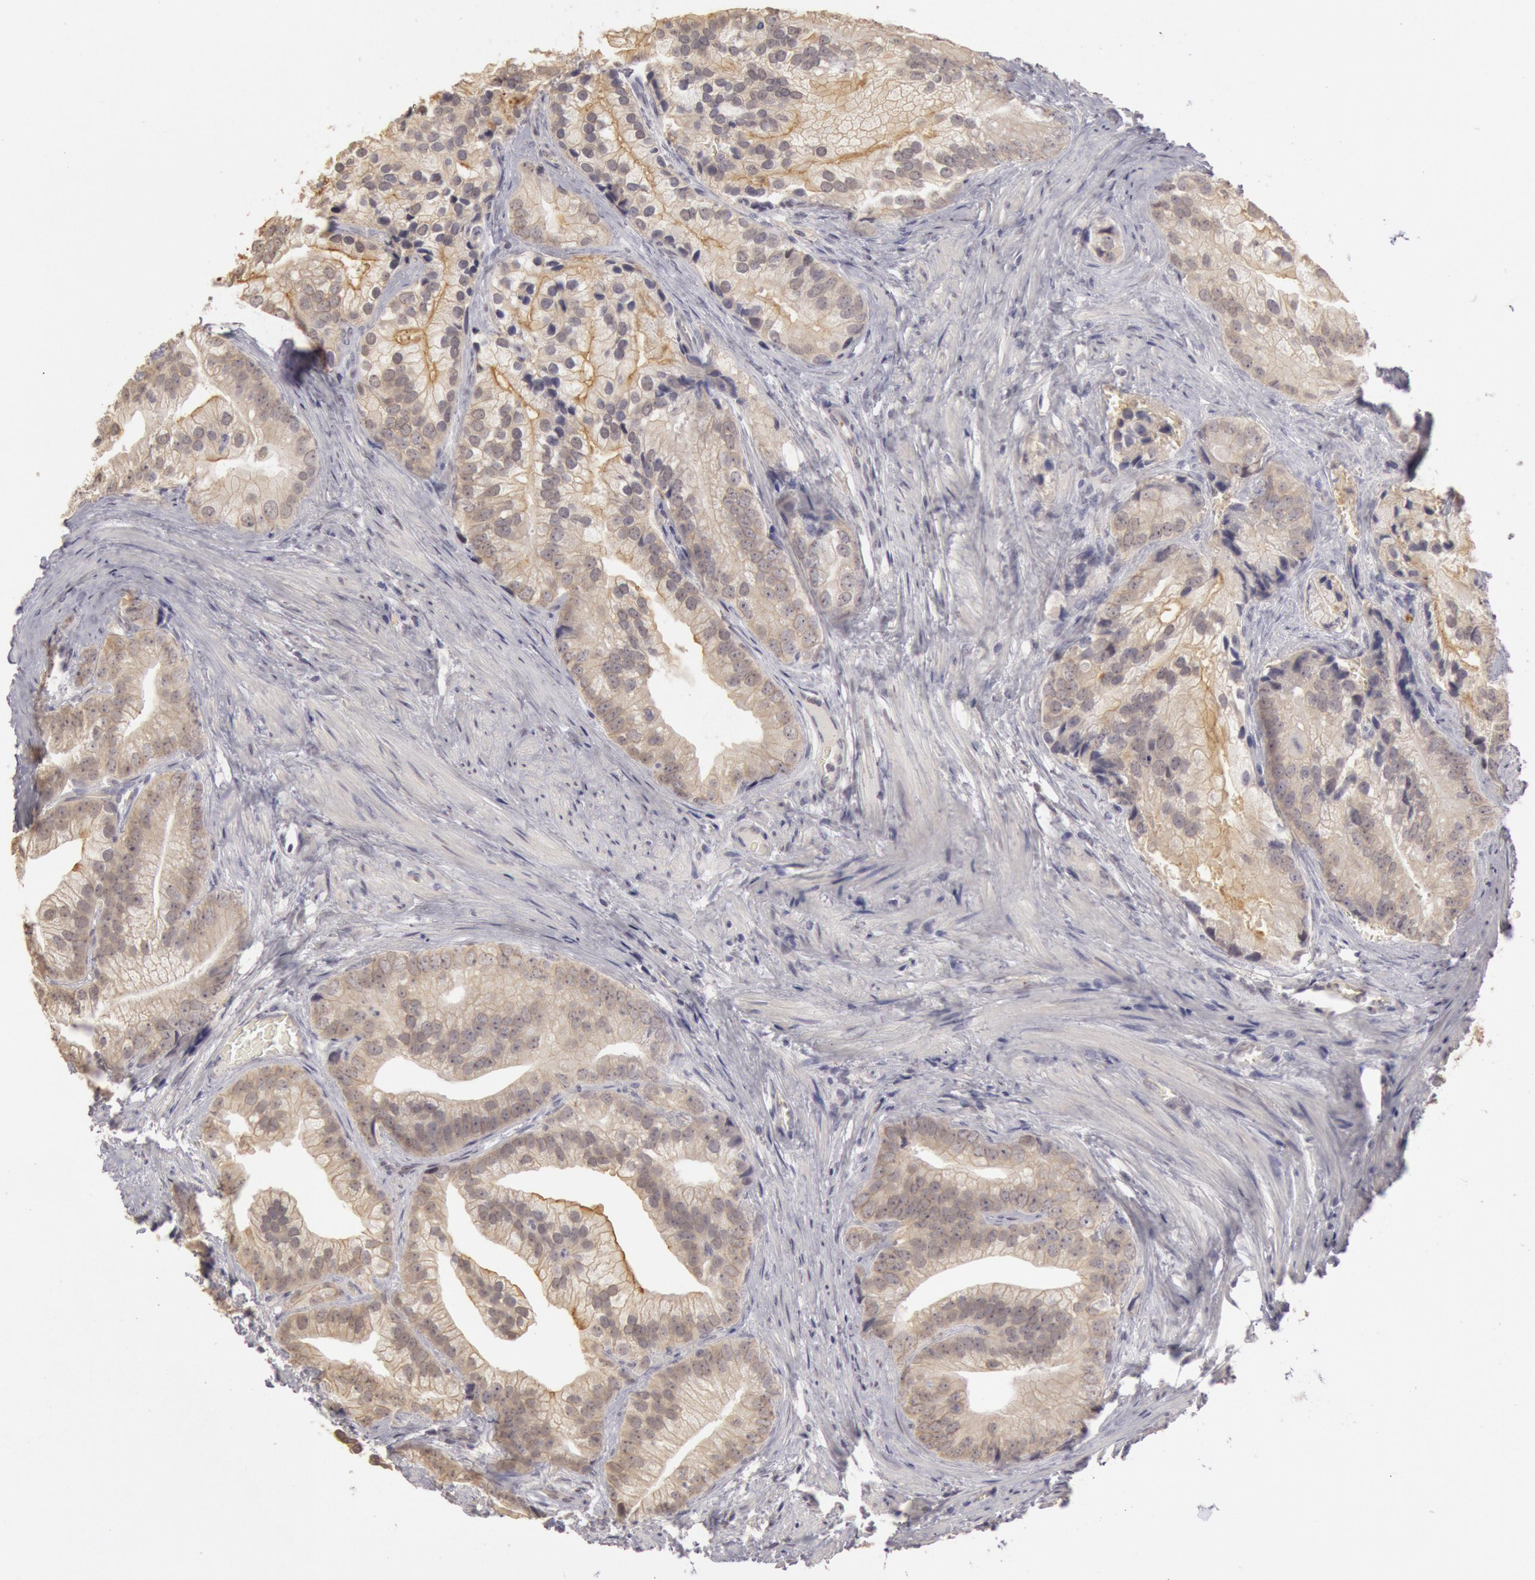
{"staining": {"intensity": "negative", "quantity": "none", "location": "none"}, "tissue": "prostate cancer", "cell_type": "Tumor cells", "image_type": "cancer", "snomed": [{"axis": "morphology", "description": "Adenocarcinoma, Low grade"}, {"axis": "topography", "description": "Prostate"}], "caption": "Immunohistochemical staining of human prostate cancer displays no significant expression in tumor cells. Brightfield microscopy of IHC stained with DAB (brown) and hematoxylin (blue), captured at high magnification.", "gene": "RIMBP3C", "patient": {"sex": "male", "age": 71}}